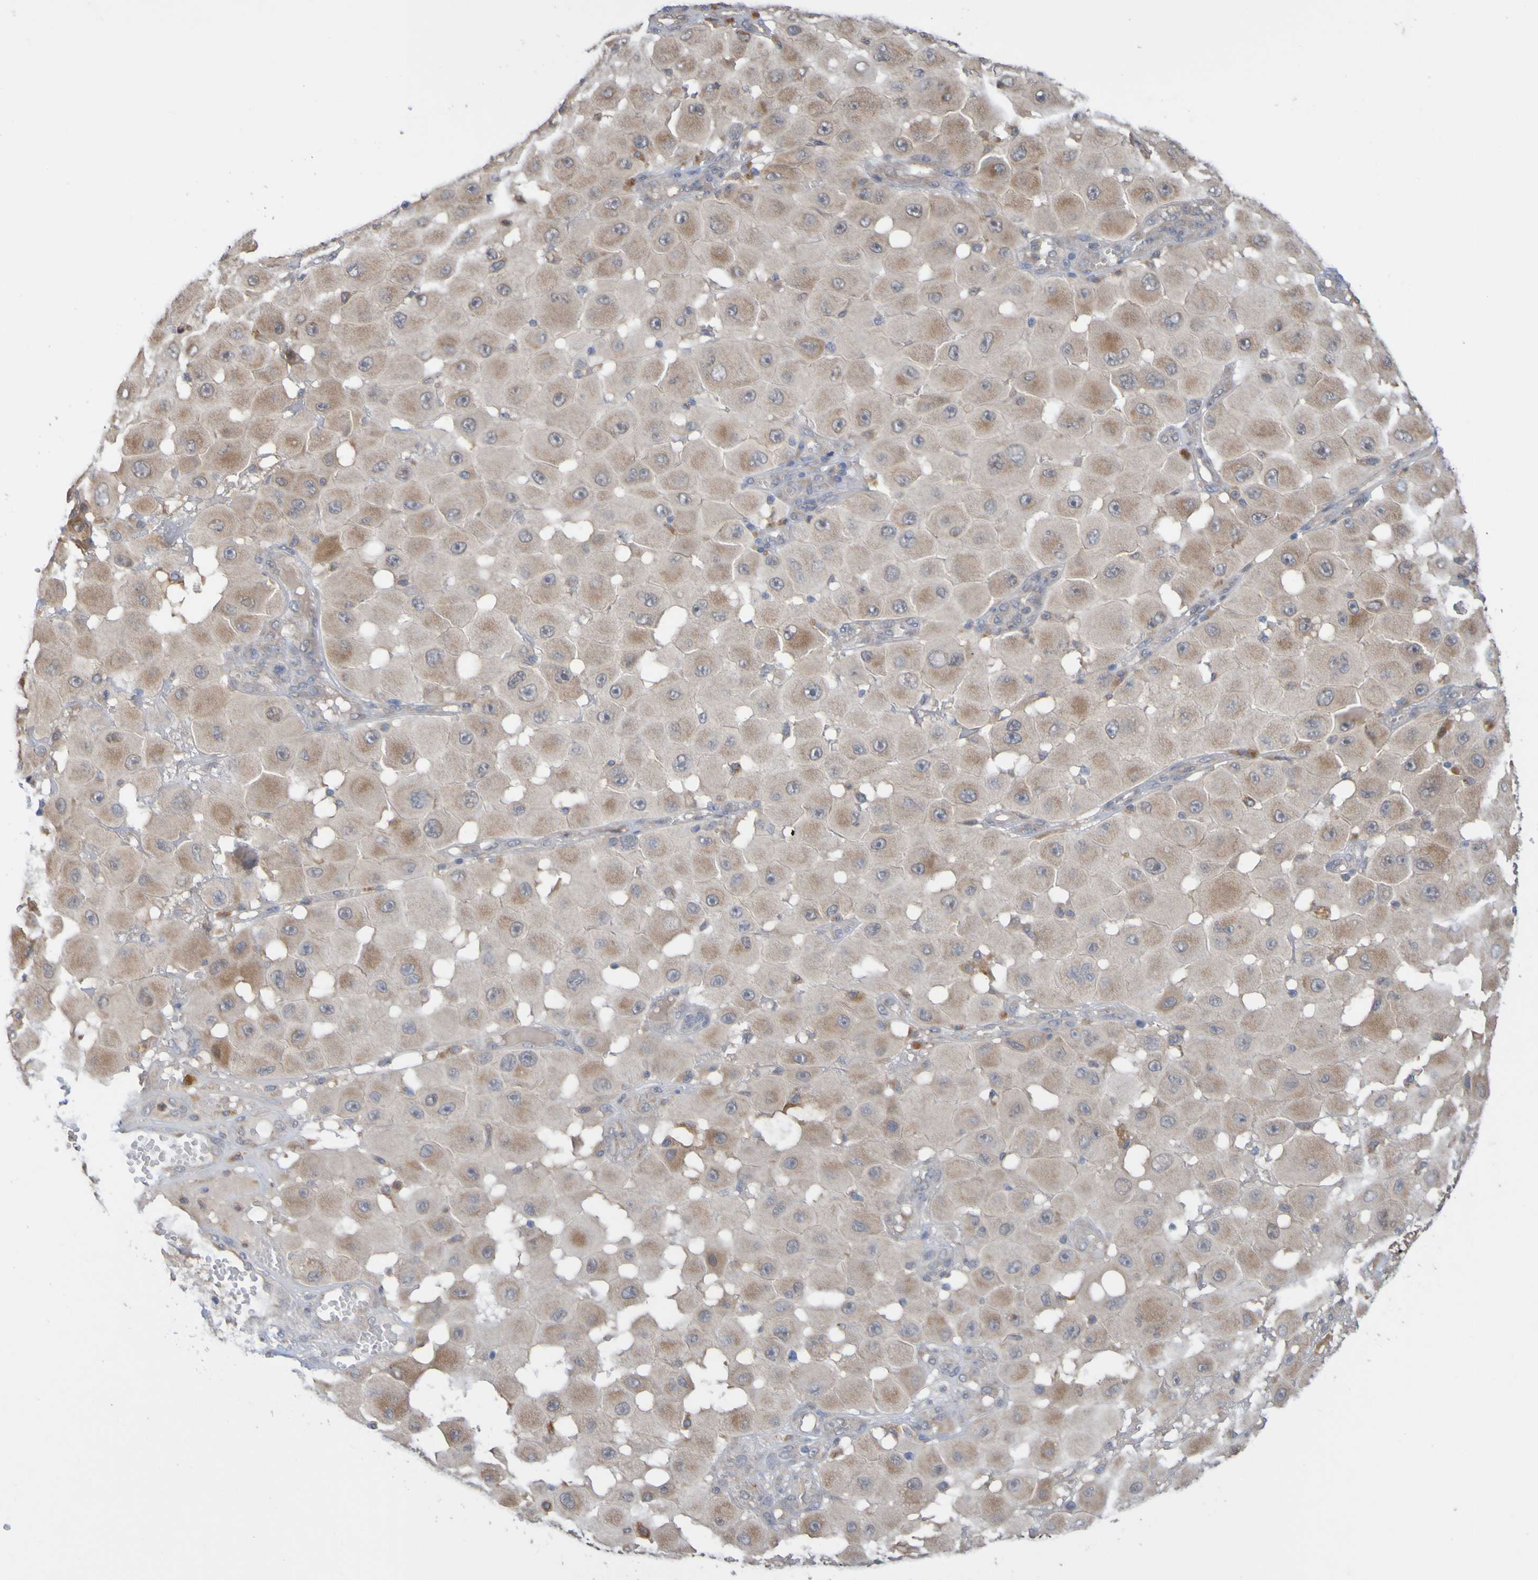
{"staining": {"intensity": "weak", "quantity": ">75%", "location": "cytoplasmic/membranous"}, "tissue": "melanoma", "cell_type": "Tumor cells", "image_type": "cancer", "snomed": [{"axis": "morphology", "description": "Malignant melanoma, NOS"}, {"axis": "topography", "description": "Skin"}], "caption": "DAB (3,3'-diaminobenzidine) immunohistochemical staining of human malignant melanoma demonstrates weak cytoplasmic/membranous protein positivity in approximately >75% of tumor cells. Nuclei are stained in blue.", "gene": "NAV2", "patient": {"sex": "female", "age": 81}}